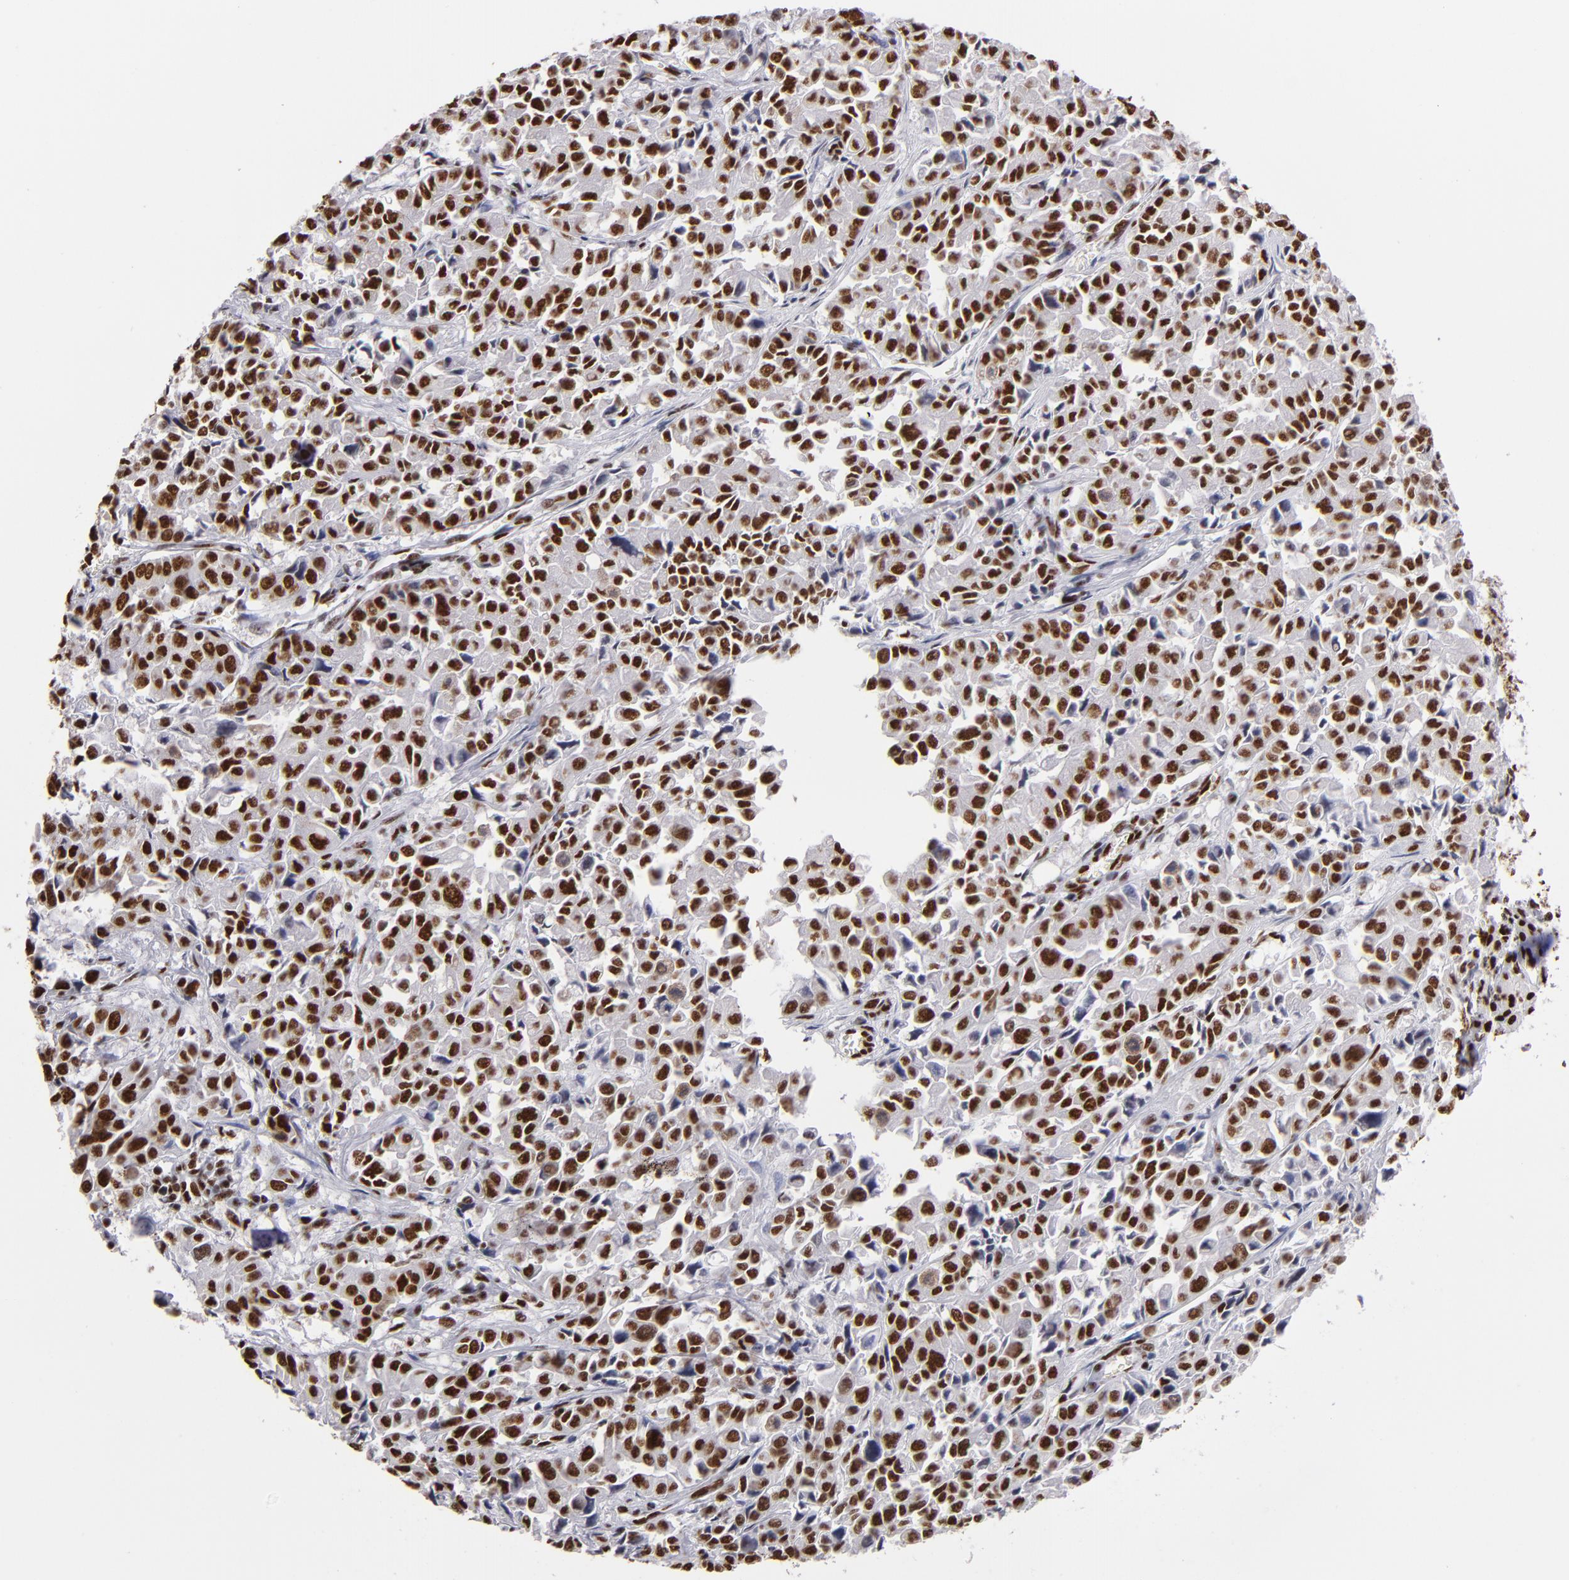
{"staining": {"intensity": "strong", "quantity": ">75%", "location": "nuclear"}, "tissue": "pancreatic cancer", "cell_type": "Tumor cells", "image_type": "cancer", "snomed": [{"axis": "morphology", "description": "Adenocarcinoma, NOS"}, {"axis": "topography", "description": "Pancreas"}], "caption": "A brown stain labels strong nuclear expression of a protein in human pancreatic cancer tumor cells. The protein of interest is shown in brown color, while the nuclei are stained blue.", "gene": "MRE11", "patient": {"sex": "female", "age": 52}}